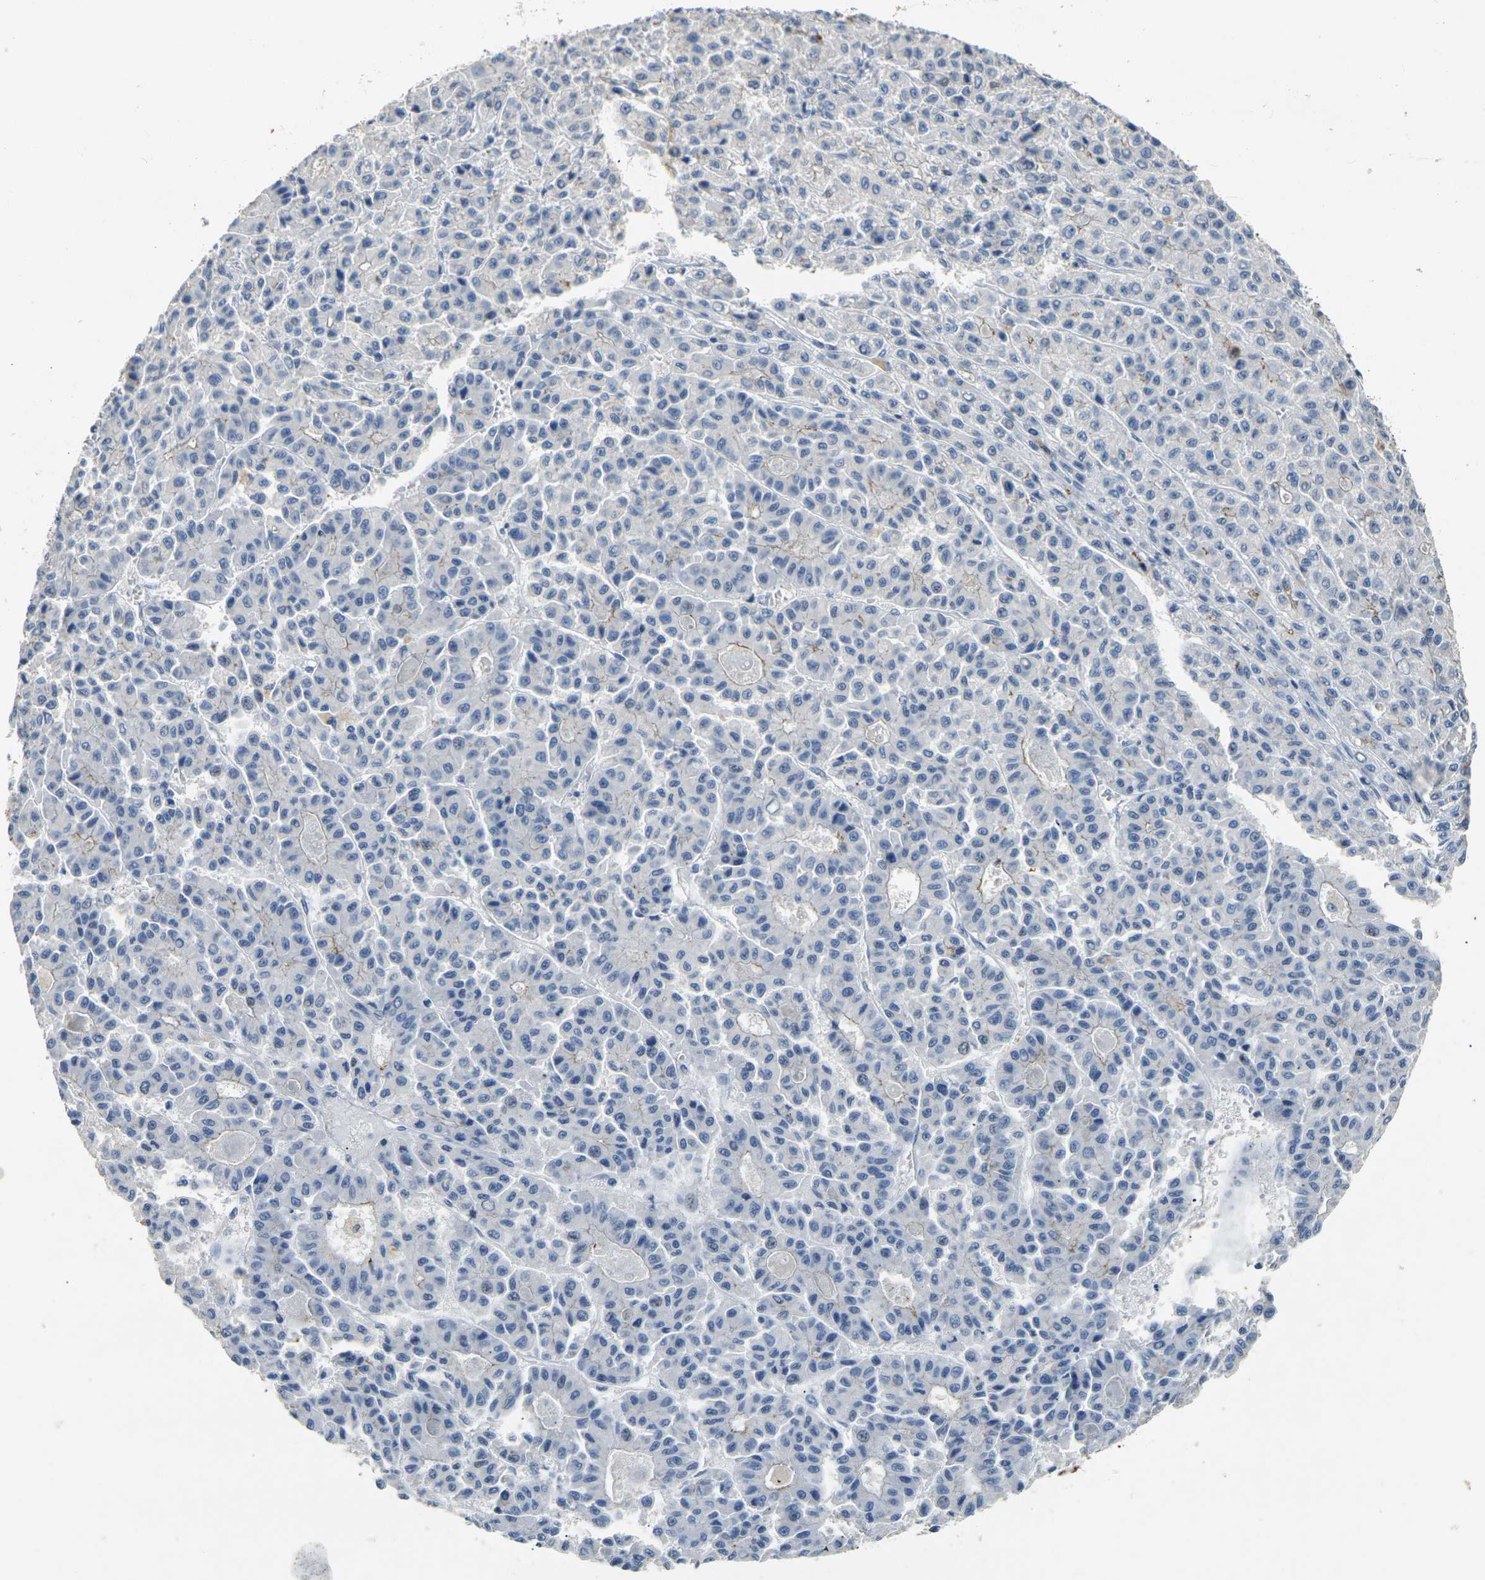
{"staining": {"intensity": "negative", "quantity": "none", "location": "none"}, "tissue": "liver cancer", "cell_type": "Tumor cells", "image_type": "cancer", "snomed": [{"axis": "morphology", "description": "Carcinoma, Hepatocellular, NOS"}, {"axis": "topography", "description": "Liver"}], "caption": "The image displays no significant expression in tumor cells of liver cancer.", "gene": "CLDN7", "patient": {"sex": "male", "age": 70}}